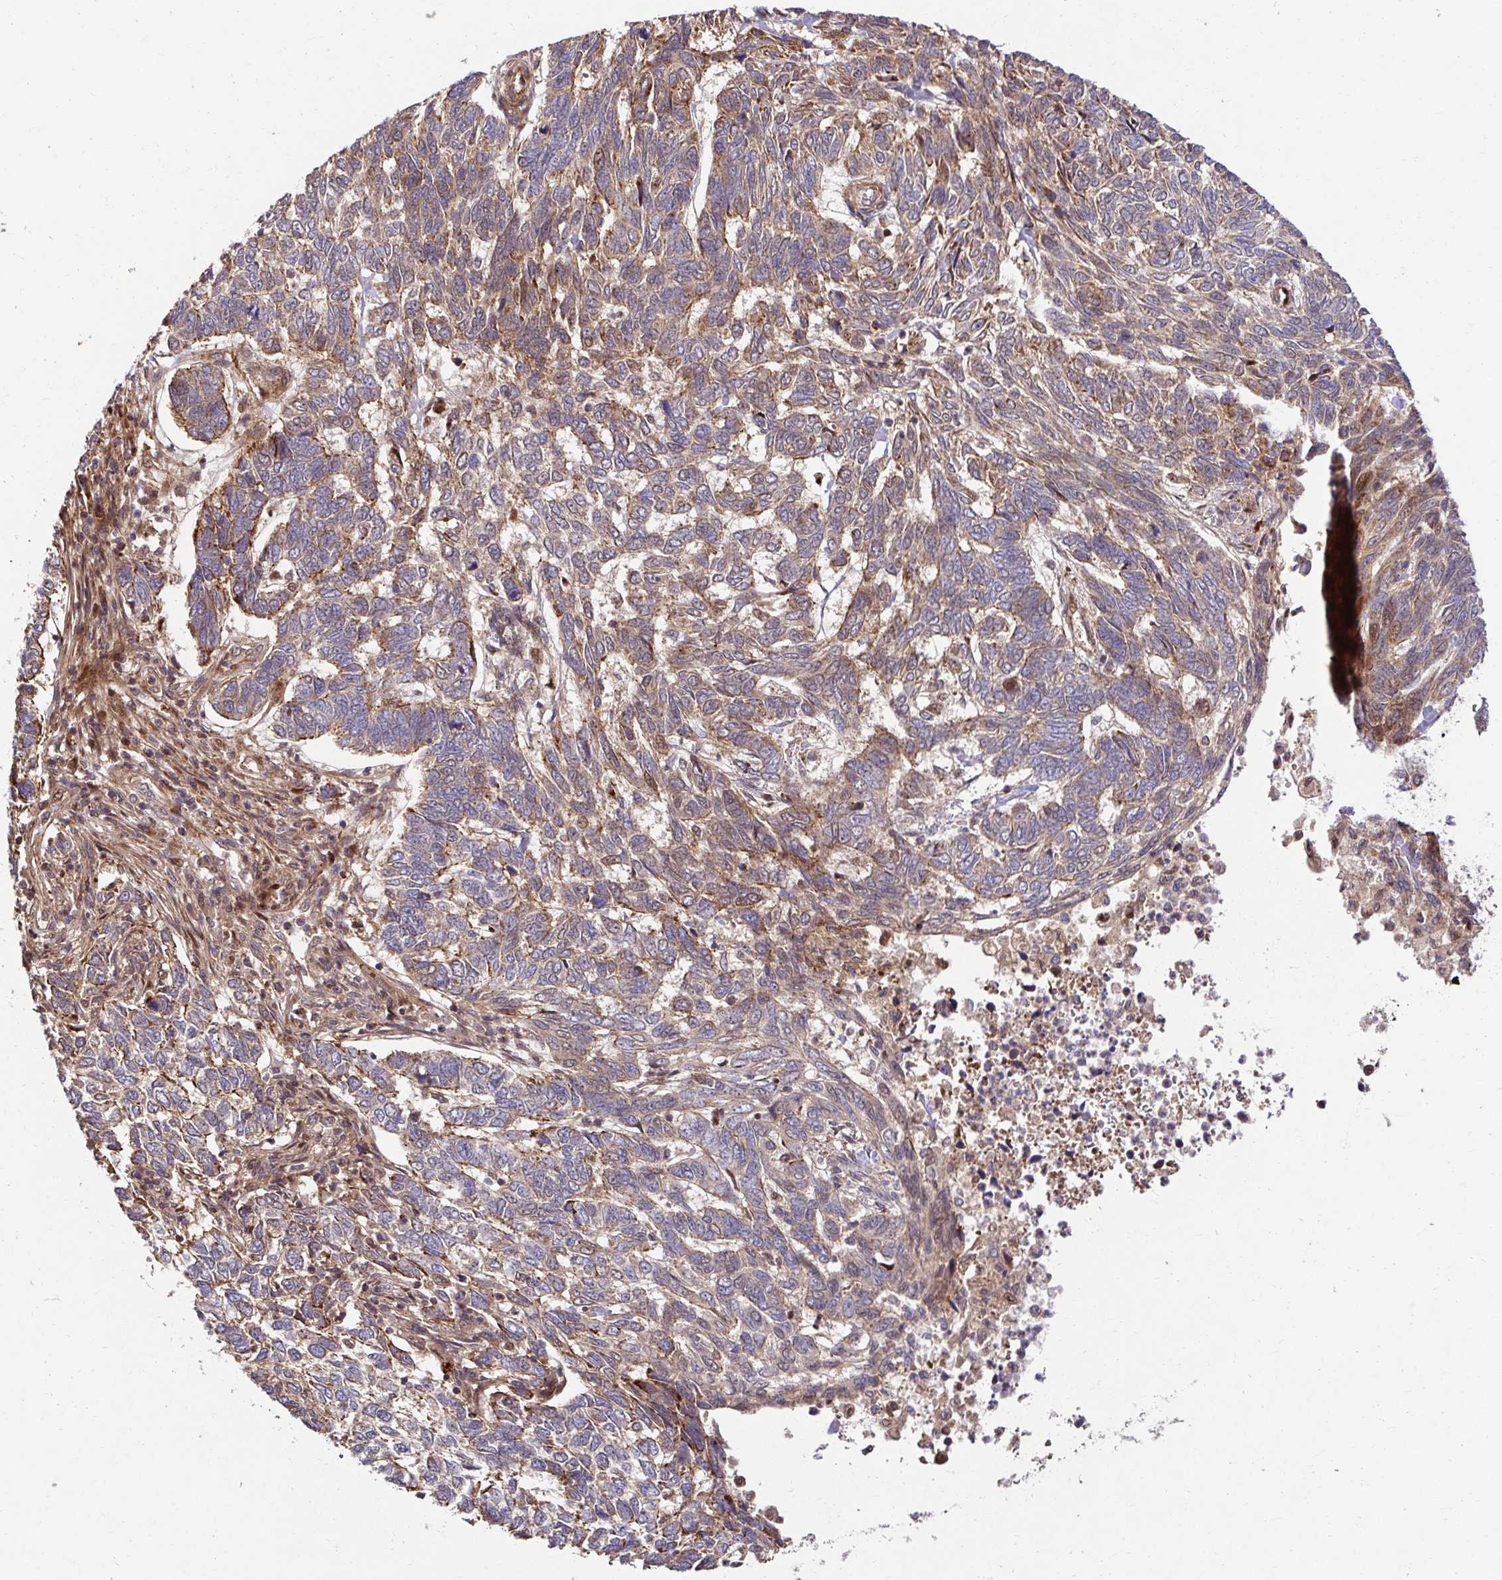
{"staining": {"intensity": "weak", "quantity": "<25%", "location": "cytoplasmic/membranous"}, "tissue": "skin cancer", "cell_type": "Tumor cells", "image_type": "cancer", "snomed": [{"axis": "morphology", "description": "Basal cell carcinoma"}, {"axis": "topography", "description": "Skin"}], "caption": "There is no significant expression in tumor cells of skin cancer. (DAB (3,3'-diaminobenzidine) immunohistochemistry visualized using brightfield microscopy, high magnification).", "gene": "PSMA4", "patient": {"sex": "female", "age": 65}}